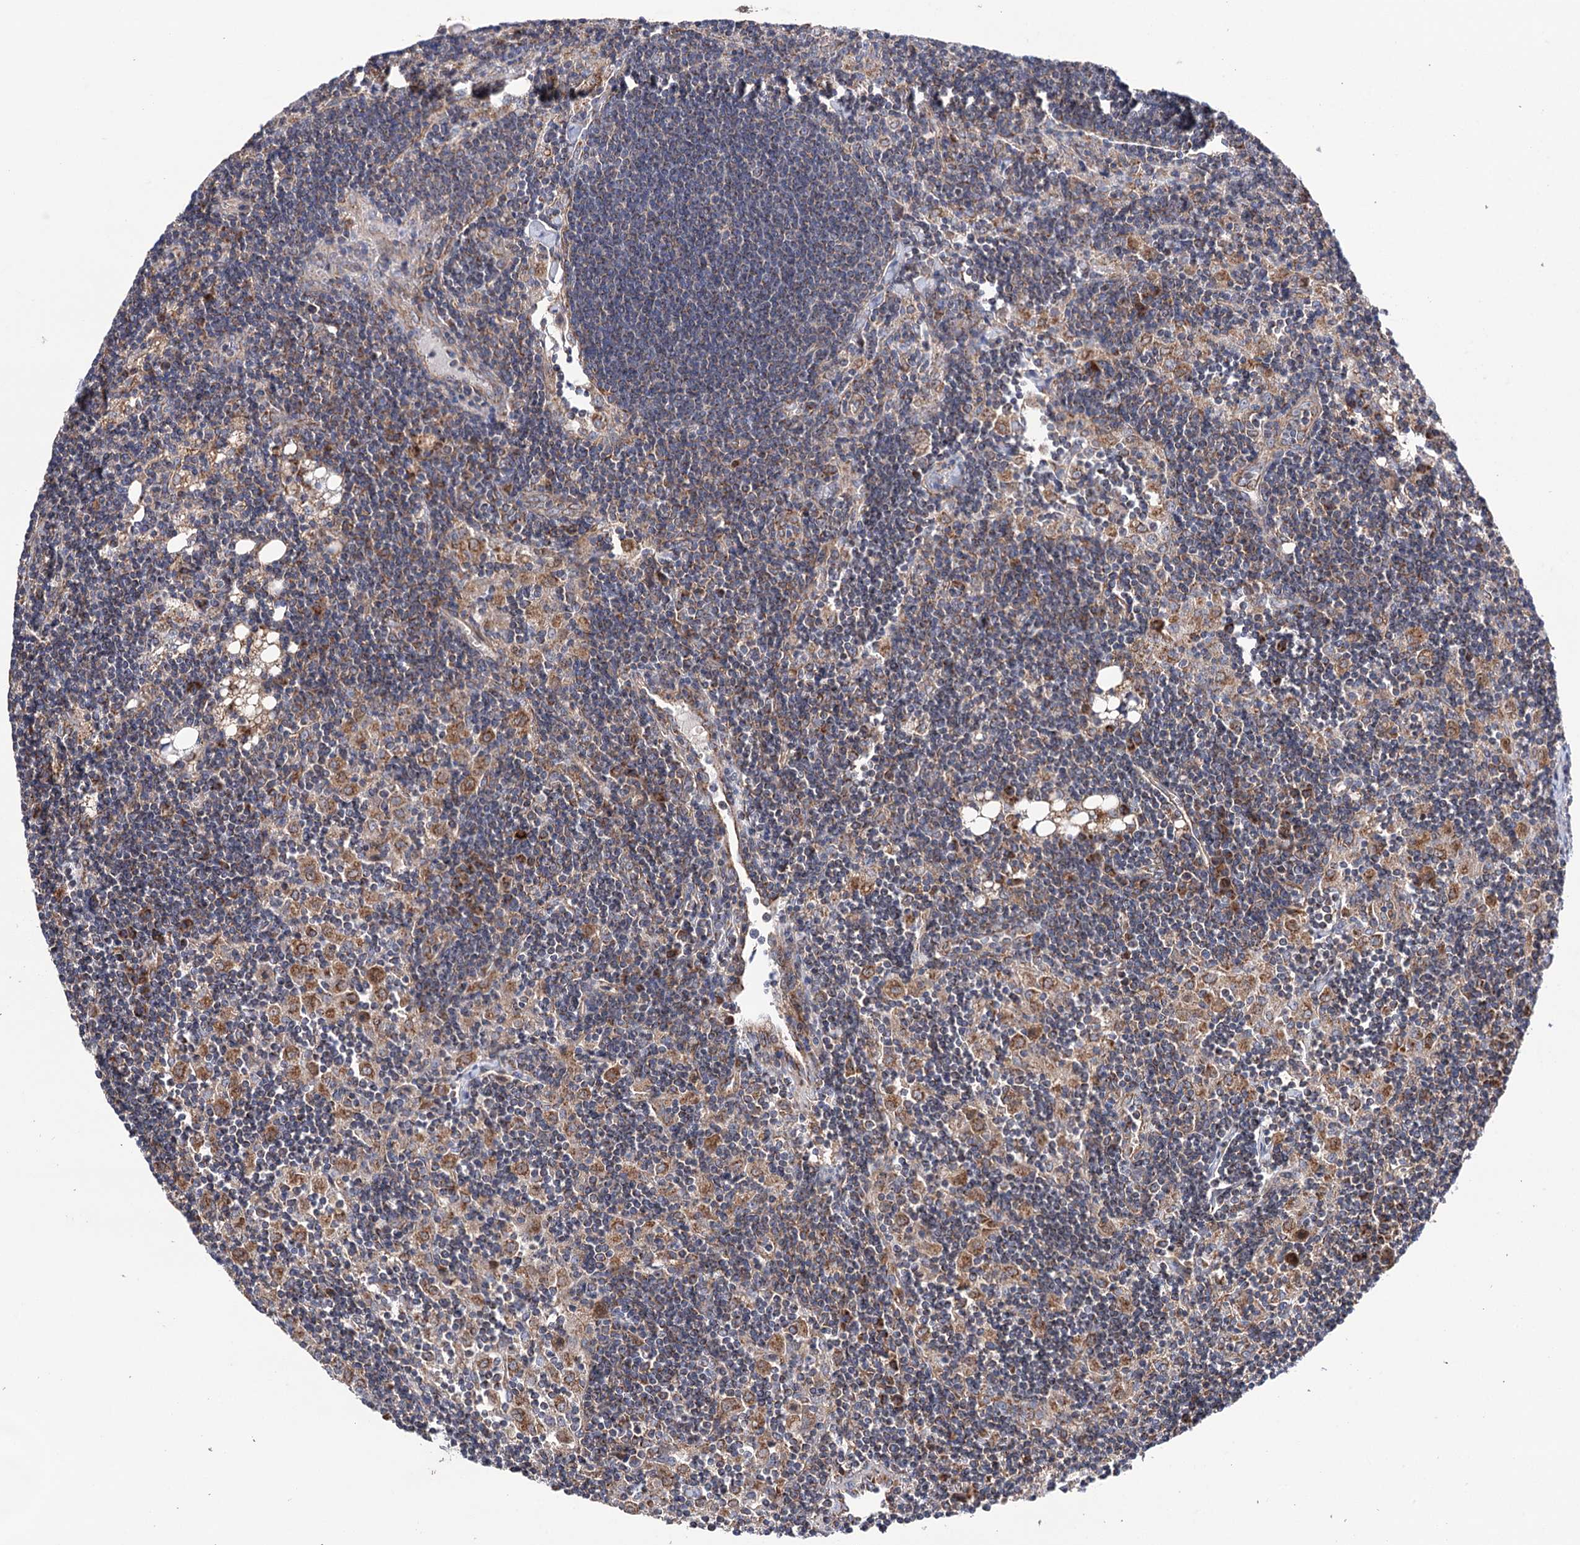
{"staining": {"intensity": "weak", "quantity": "25%-75%", "location": "cytoplasmic/membranous"}, "tissue": "lymph node", "cell_type": "Germinal center cells", "image_type": "normal", "snomed": [{"axis": "morphology", "description": "Normal tissue, NOS"}, {"axis": "topography", "description": "Lymph node"}], "caption": "This micrograph shows IHC staining of normal lymph node, with low weak cytoplasmic/membranous expression in about 25%-75% of germinal center cells.", "gene": "SUCLA2", "patient": {"sex": "male", "age": 24}}